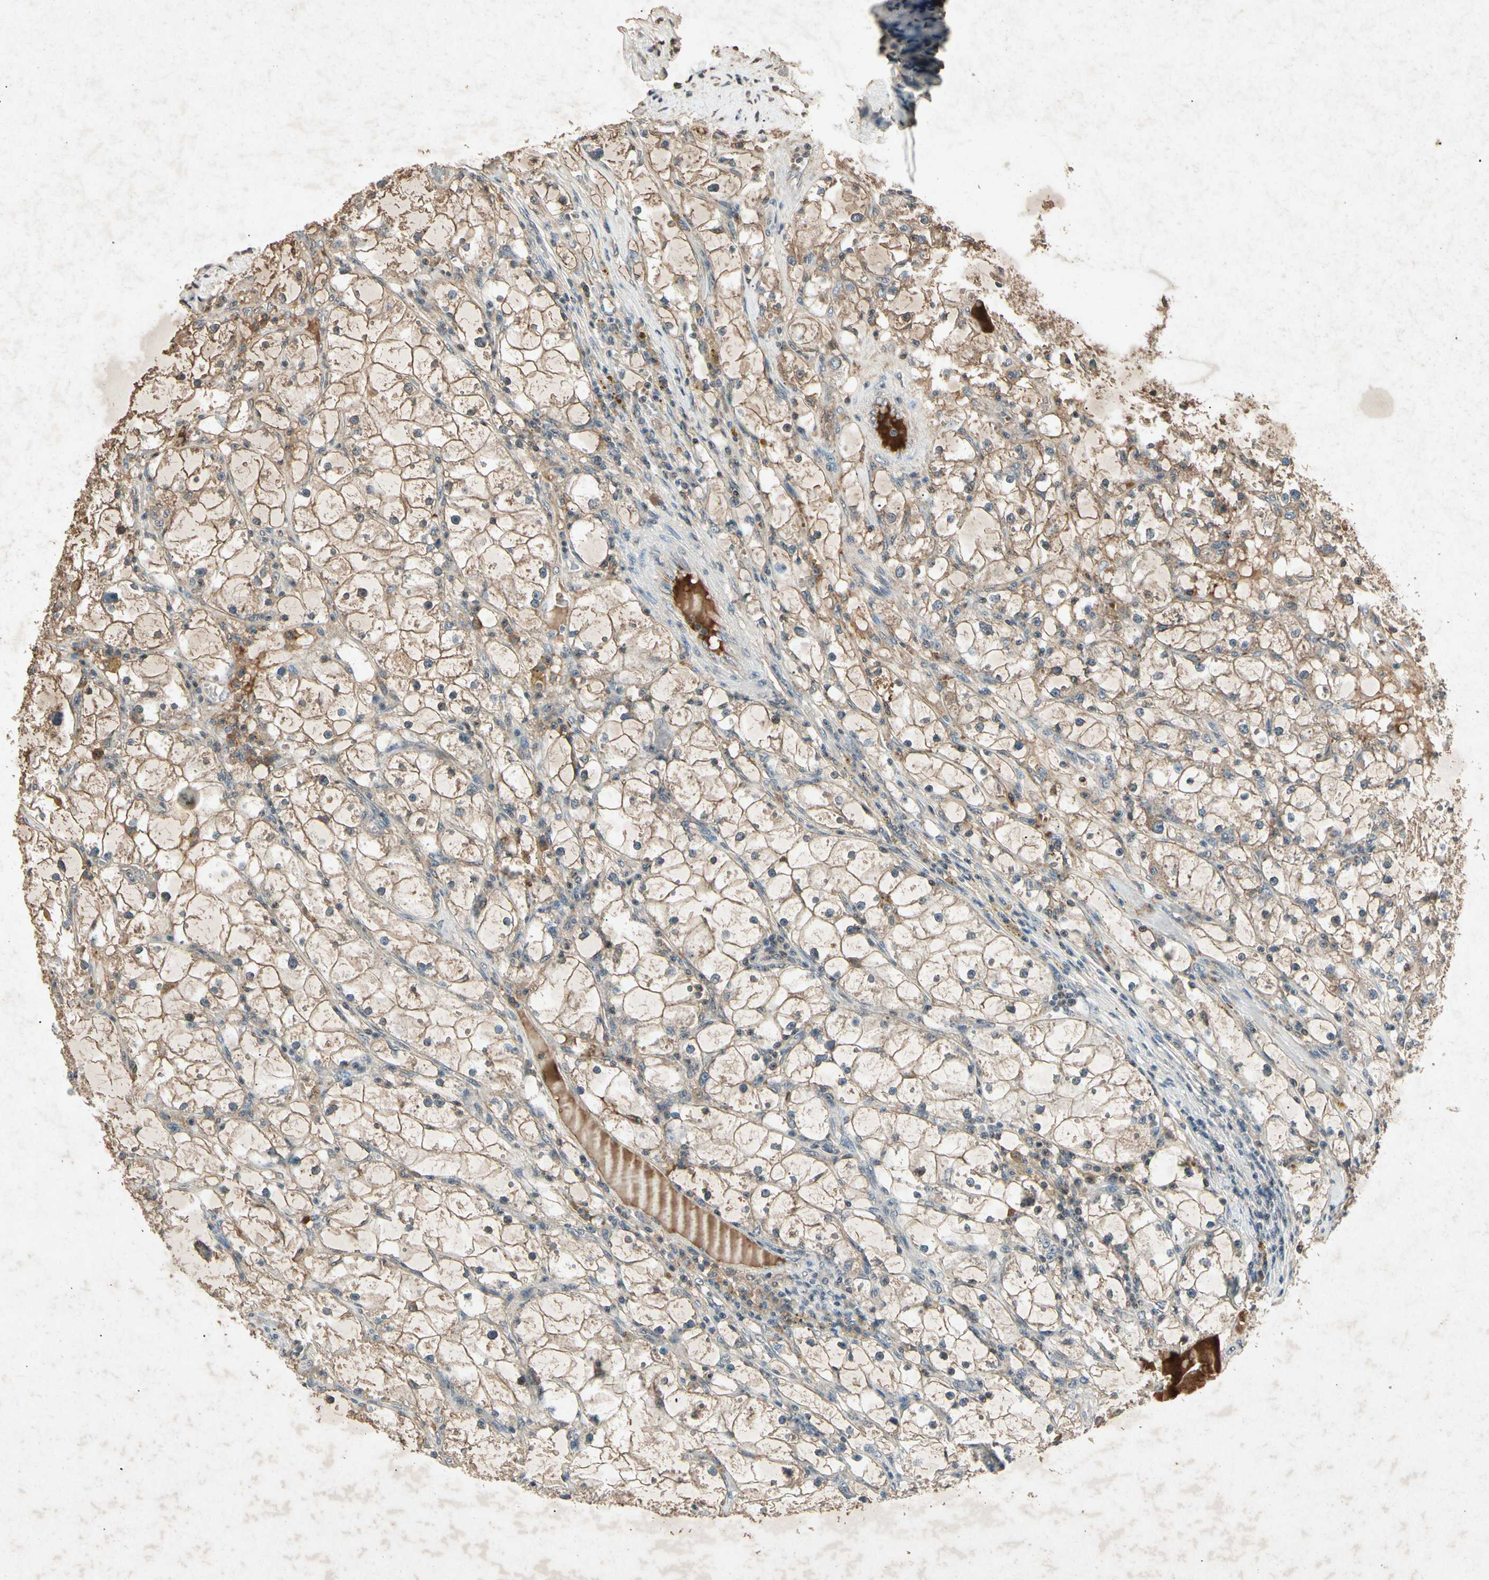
{"staining": {"intensity": "moderate", "quantity": ">75%", "location": "cytoplasmic/membranous"}, "tissue": "renal cancer", "cell_type": "Tumor cells", "image_type": "cancer", "snomed": [{"axis": "morphology", "description": "Adenocarcinoma, NOS"}, {"axis": "topography", "description": "Kidney"}], "caption": "A brown stain labels moderate cytoplasmic/membranous positivity of a protein in human adenocarcinoma (renal) tumor cells.", "gene": "CP", "patient": {"sex": "male", "age": 56}}